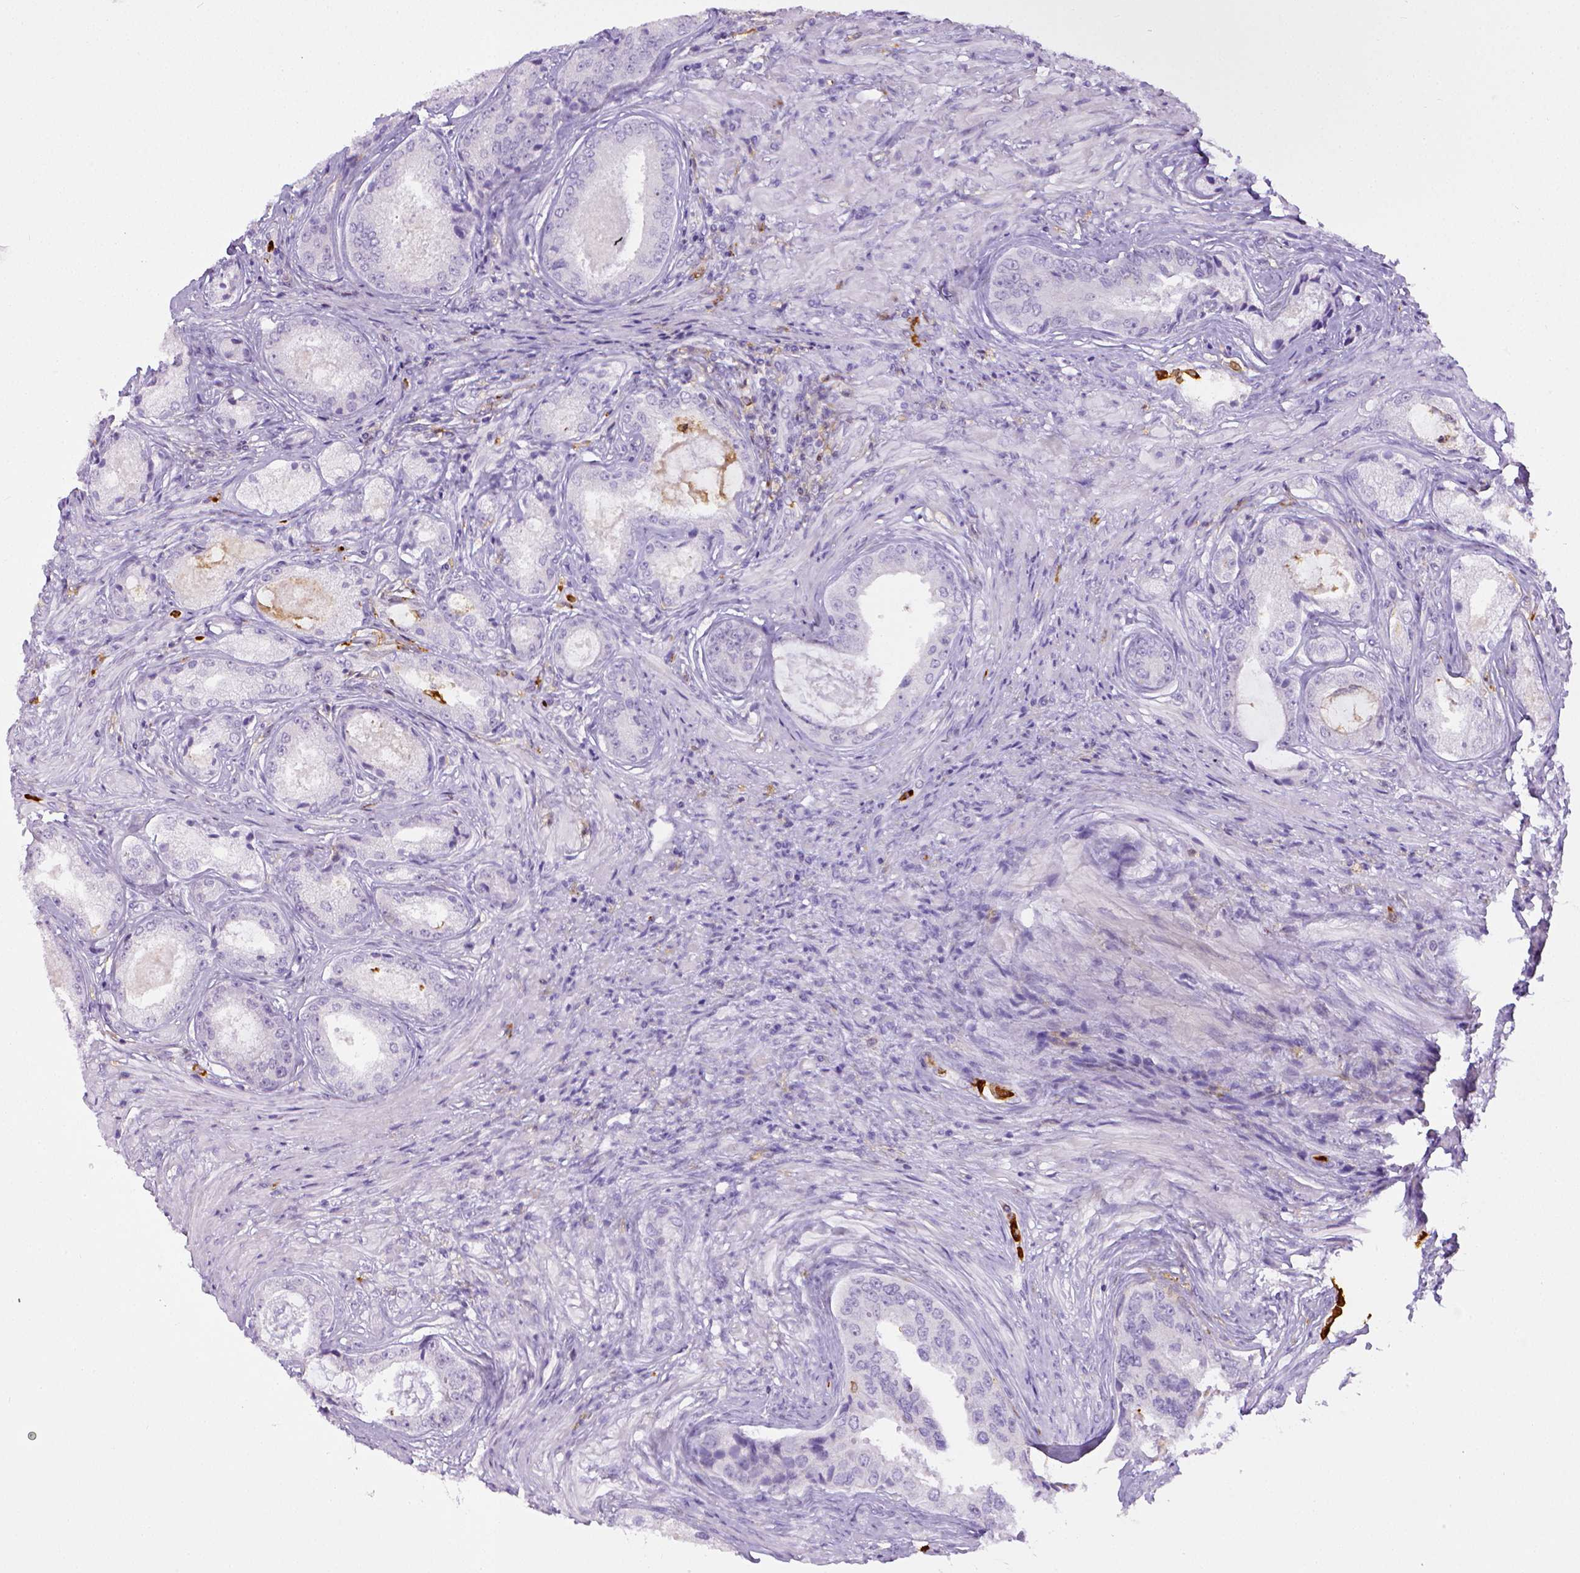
{"staining": {"intensity": "negative", "quantity": "none", "location": "none"}, "tissue": "prostate cancer", "cell_type": "Tumor cells", "image_type": "cancer", "snomed": [{"axis": "morphology", "description": "Adenocarcinoma, Low grade"}, {"axis": "topography", "description": "Prostate"}], "caption": "Immunohistochemistry histopathology image of human adenocarcinoma (low-grade) (prostate) stained for a protein (brown), which demonstrates no staining in tumor cells.", "gene": "ITGAM", "patient": {"sex": "male", "age": 68}}